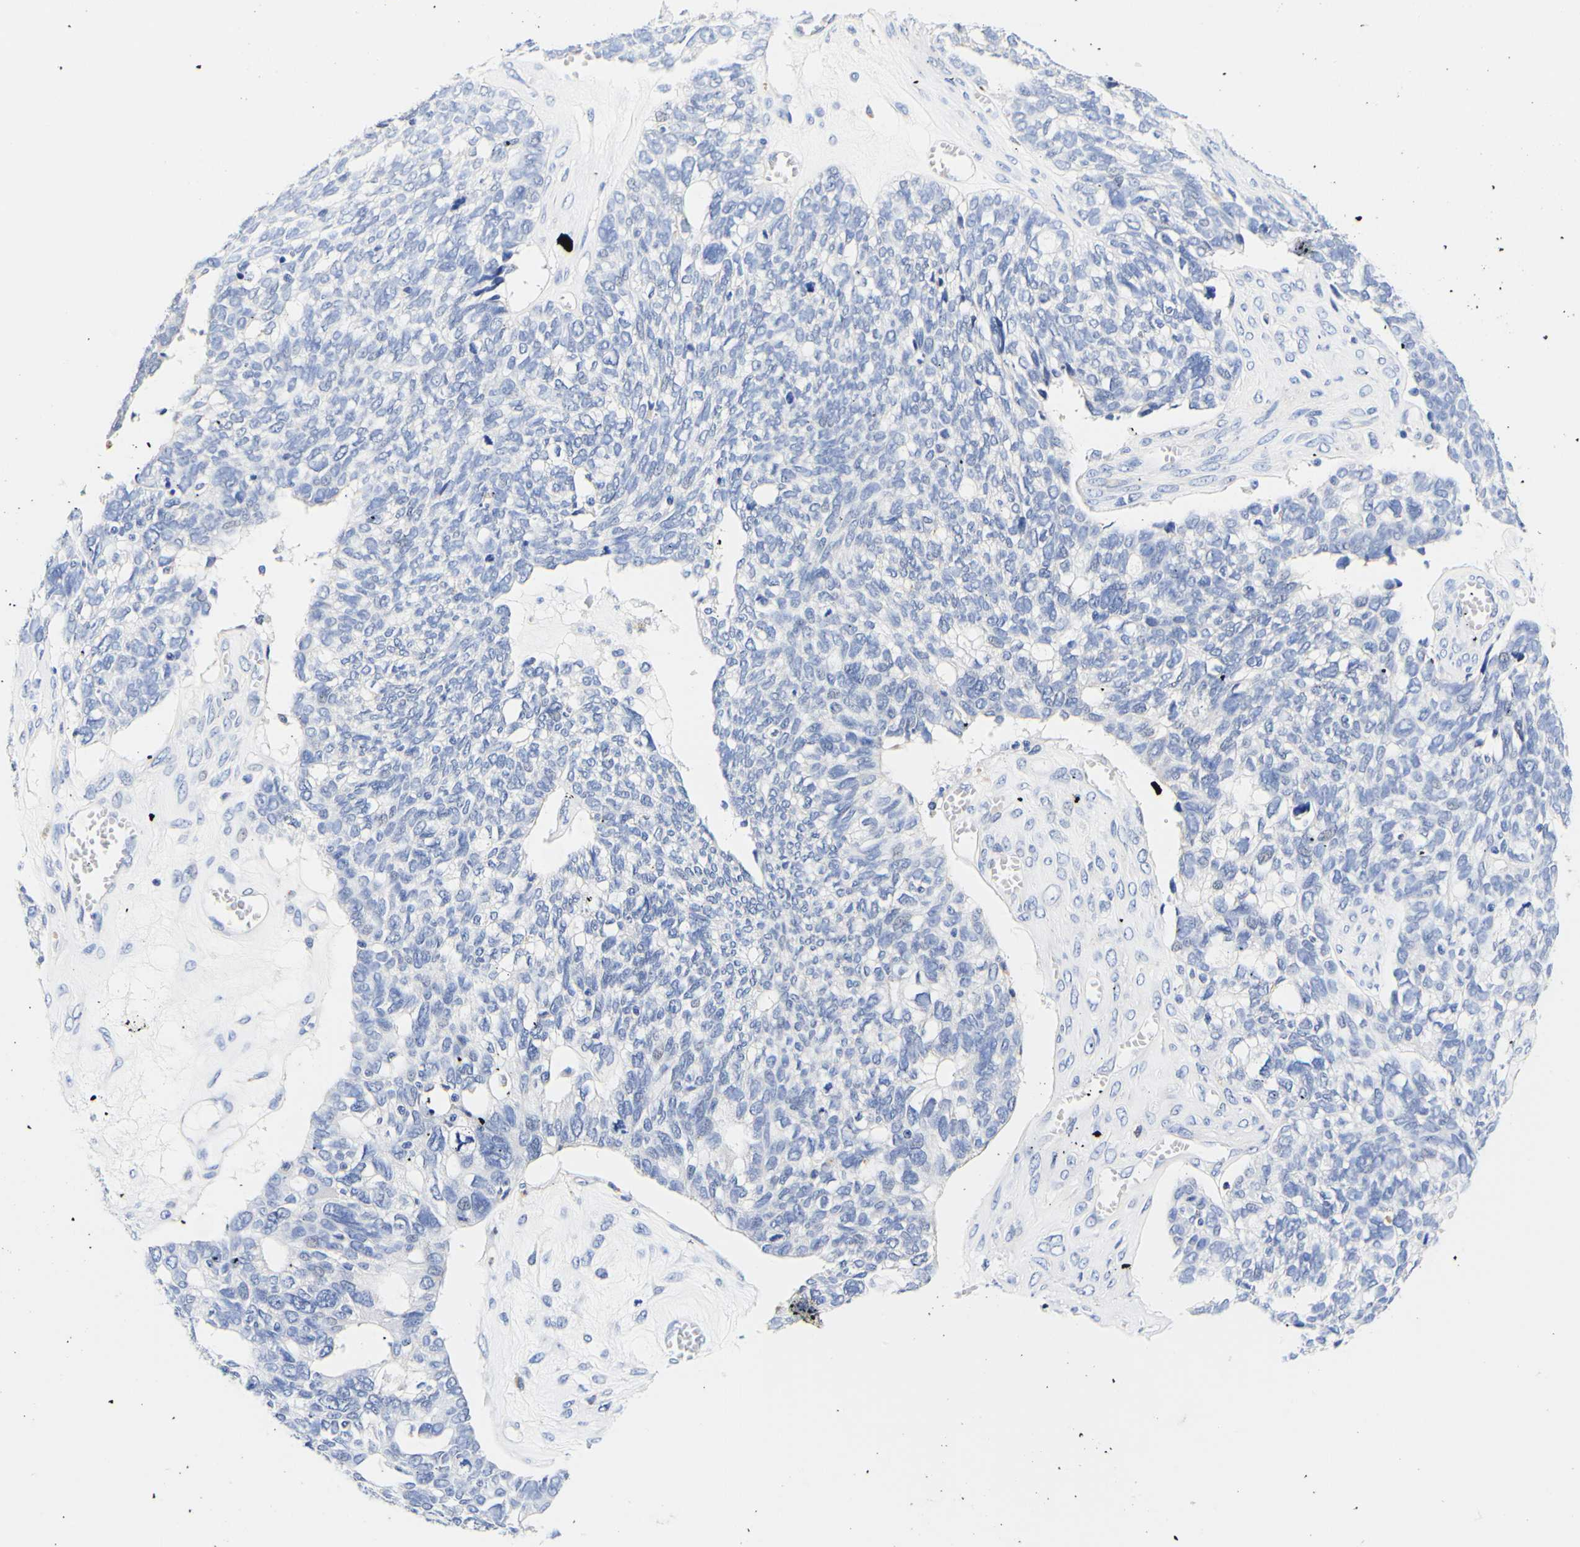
{"staining": {"intensity": "negative", "quantity": "none", "location": "none"}, "tissue": "ovarian cancer", "cell_type": "Tumor cells", "image_type": "cancer", "snomed": [{"axis": "morphology", "description": "Cystadenocarcinoma, serous, NOS"}, {"axis": "topography", "description": "Ovary"}], "caption": "Tumor cells show no significant protein staining in ovarian cancer (serous cystadenocarcinoma).", "gene": "CAMK4", "patient": {"sex": "female", "age": 79}}